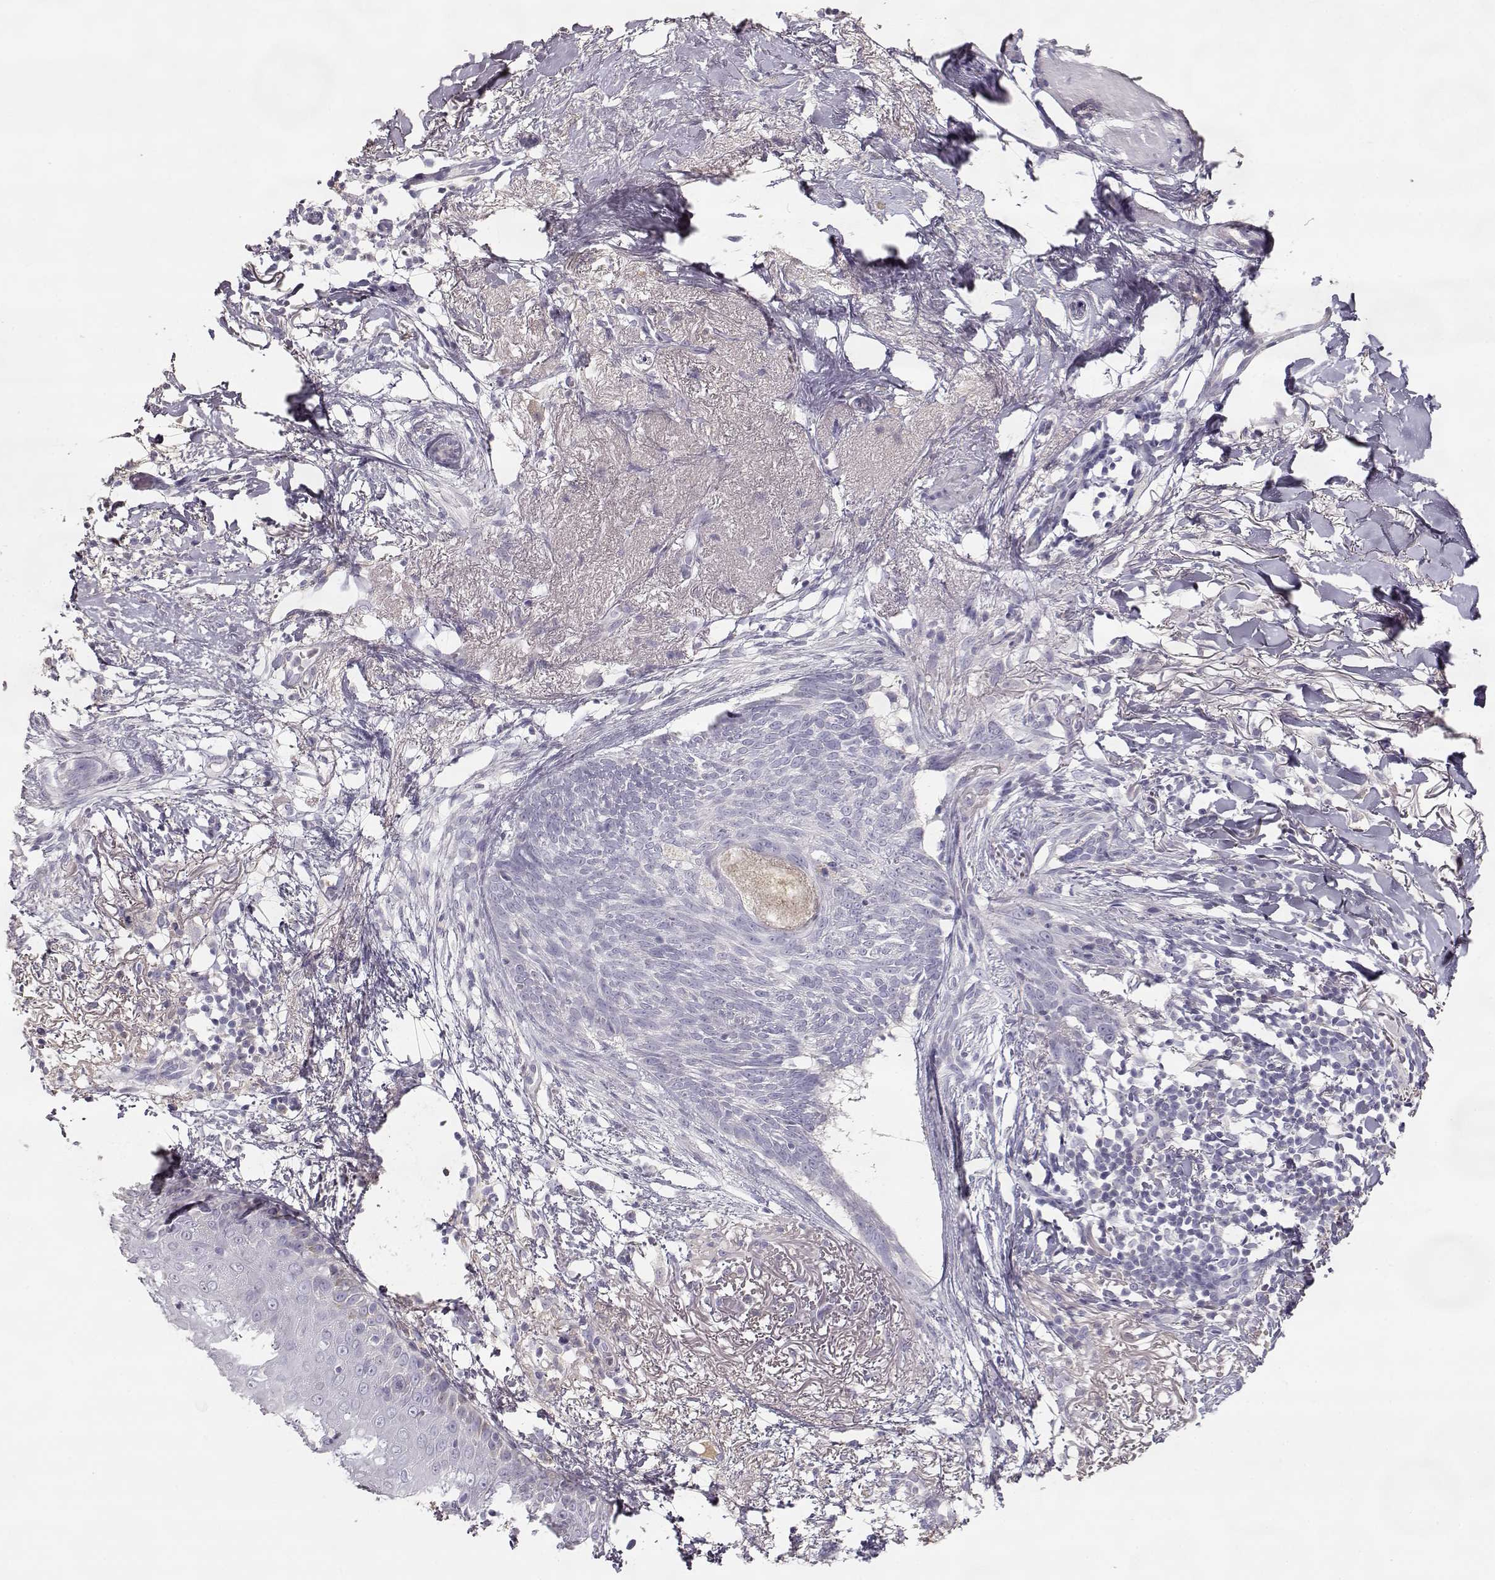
{"staining": {"intensity": "negative", "quantity": "none", "location": "none"}, "tissue": "skin cancer", "cell_type": "Tumor cells", "image_type": "cancer", "snomed": [{"axis": "morphology", "description": "Normal tissue, NOS"}, {"axis": "morphology", "description": "Basal cell carcinoma"}, {"axis": "topography", "description": "Skin"}], "caption": "A high-resolution image shows immunohistochemistry (IHC) staining of skin cancer (basal cell carcinoma), which reveals no significant positivity in tumor cells.", "gene": "SLCO6A1", "patient": {"sex": "male", "age": 84}}